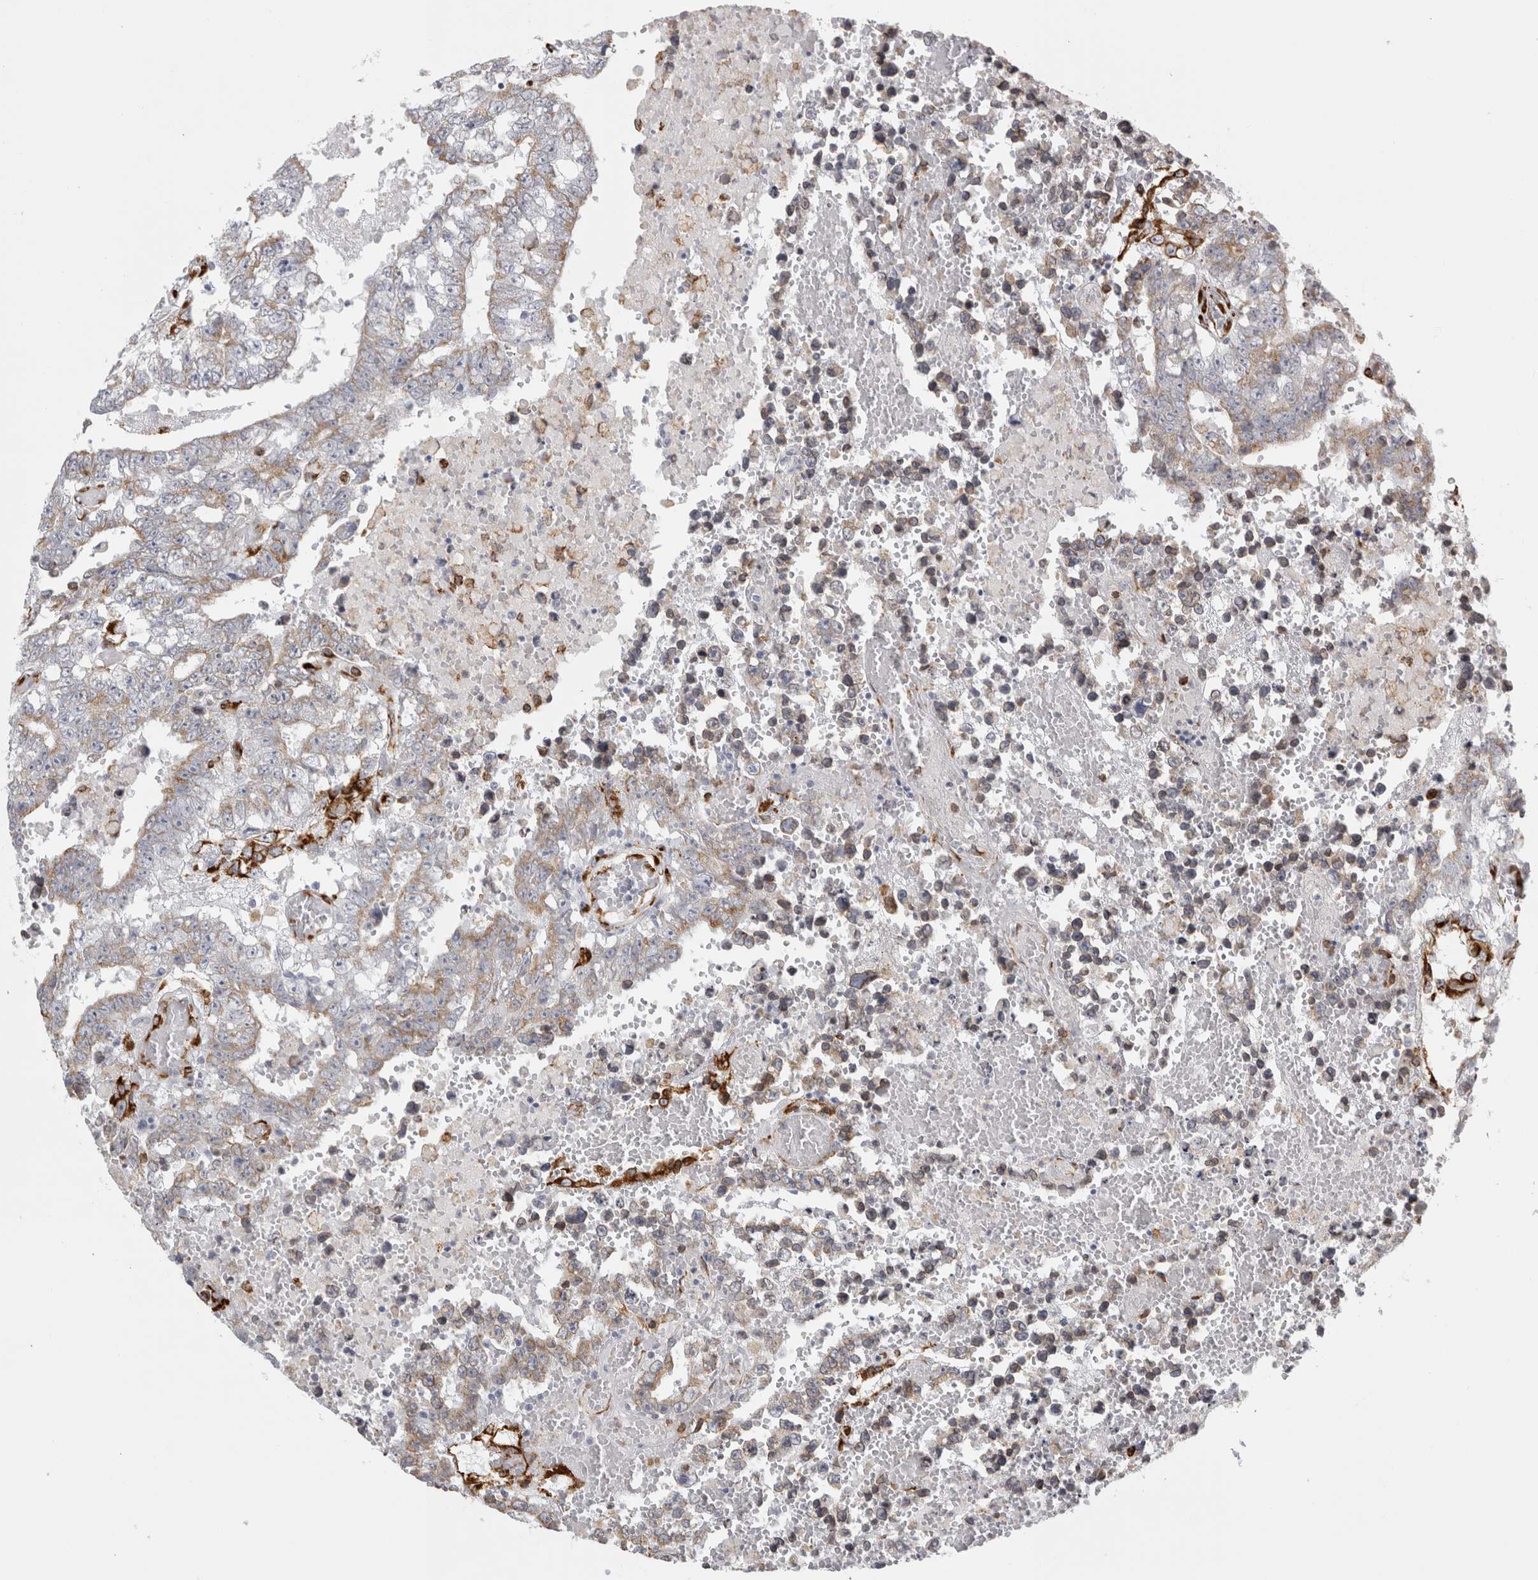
{"staining": {"intensity": "moderate", "quantity": "<25%", "location": "cytoplasmic/membranous"}, "tissue": "testis cancer", "cell_type": "Tumor cells", "image_type": "cancer", "snomed": [{"axis": "morphology", "description": "Carcinoma, Embryonal, NOS"}, {"axis": "topography", "description": "Testis"}], "caption": "Immunohistochemical staining of testis cancer (embryonal carcinoma) shows low levels of moderate cytoplasmic/membranous expression in approximately <25% of tumor cells.", "gene": "OSTN", "patient": {"sex": "male", "age": 25}}